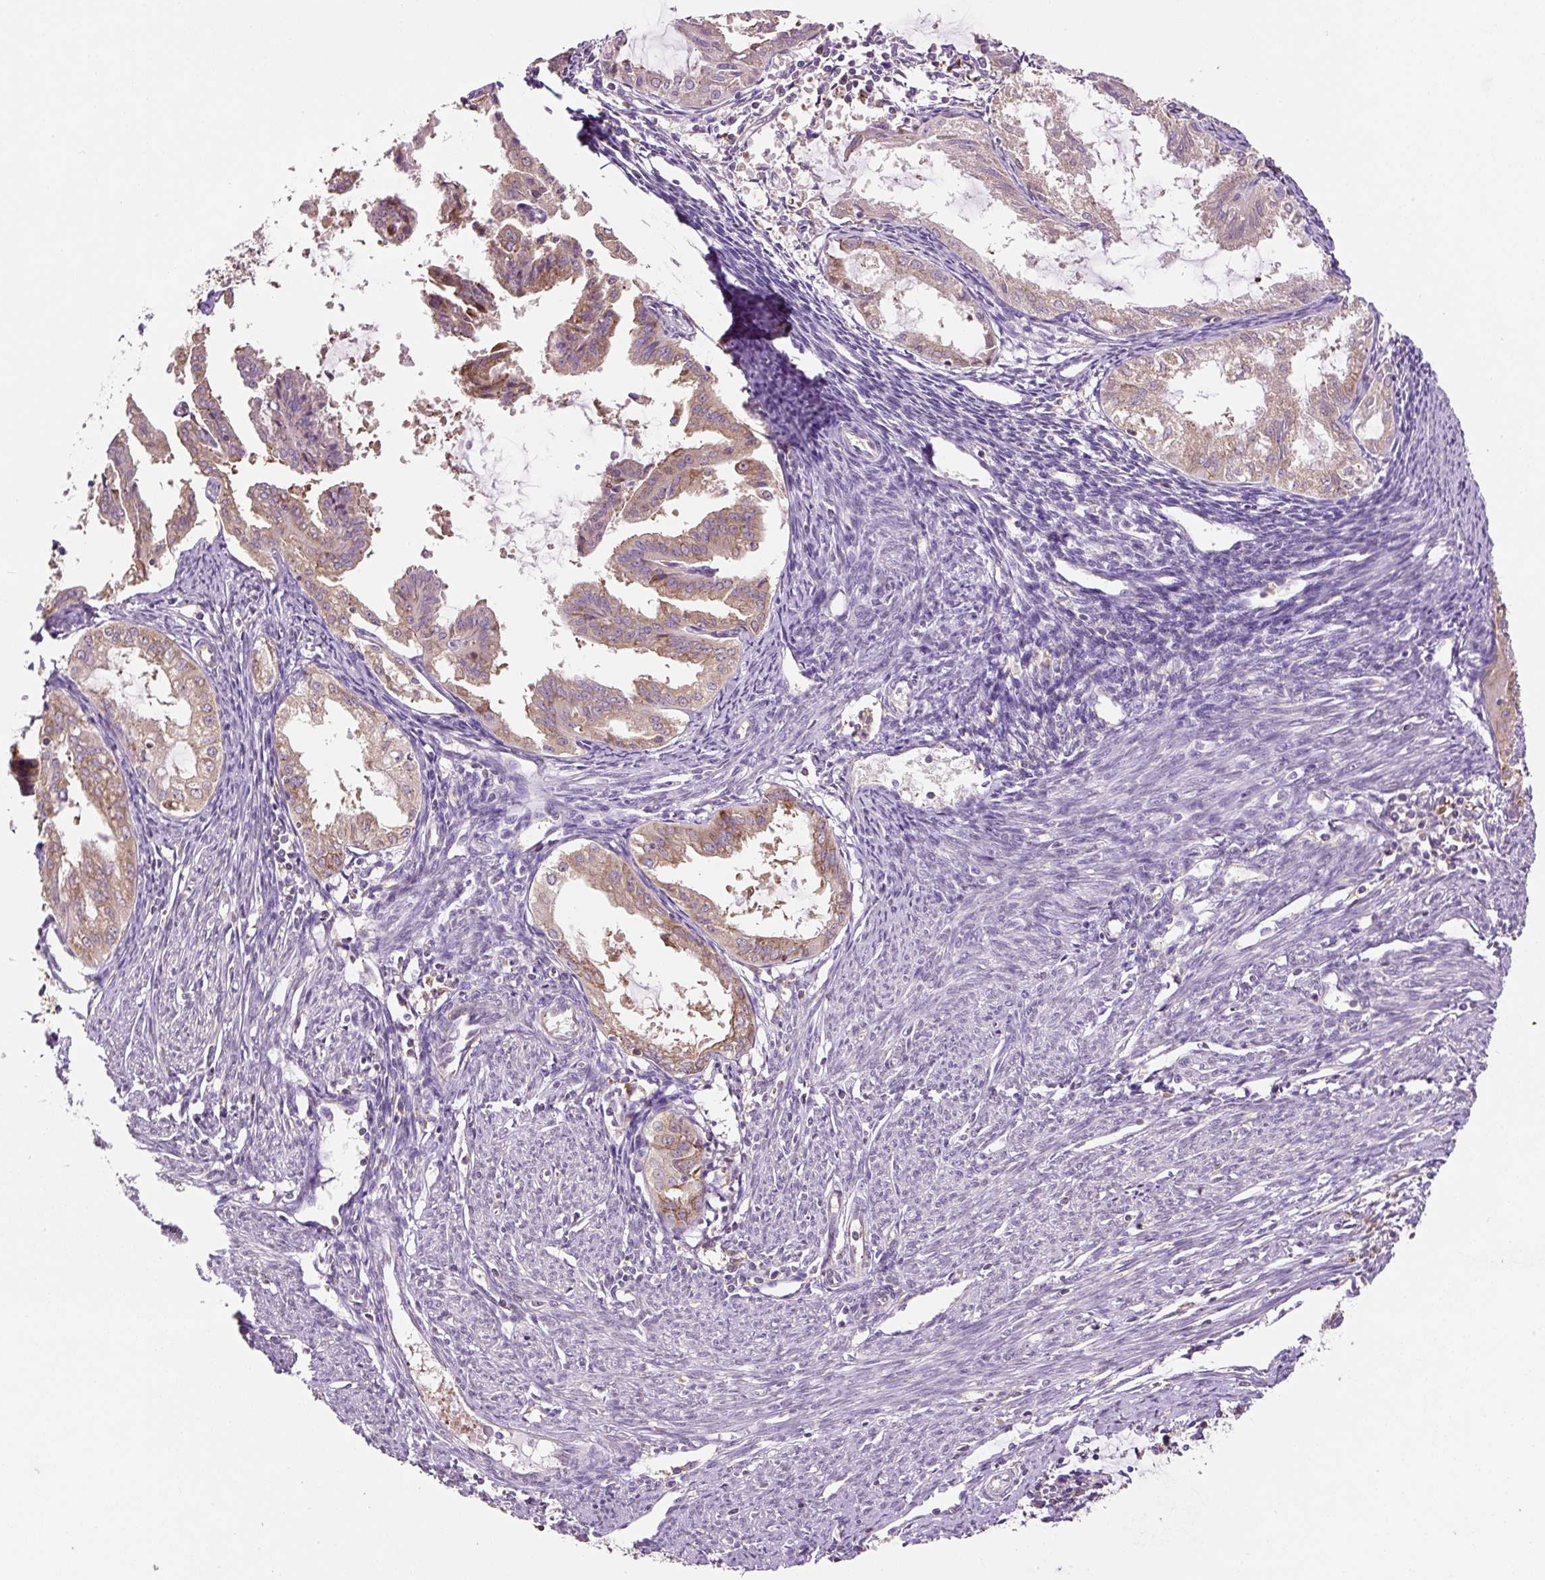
{"staining": {"intensity": "moderate", "quantity": "25%-75%", "location": "cytoplasmic/membranous"}, "tissue": "endometrial cancer", "cell_type": "Tumor cells", "image_type": "cancer", "snomed": [{"axis": "morphology", "description": "Adenocarcinoma, NOS"}, {"axis": "topography", "description": "Endometrium"}], "caption": "Endometrial cancer (adenocarcinoma) tissue displays moderate cytoplasmic/membranous staining in about 25%-75% of tumor cells (Brightfield microscopy of DAB IHC at high magnification).", "gene": "RPS23", "patient": {"sex": "female", "age": 70}}